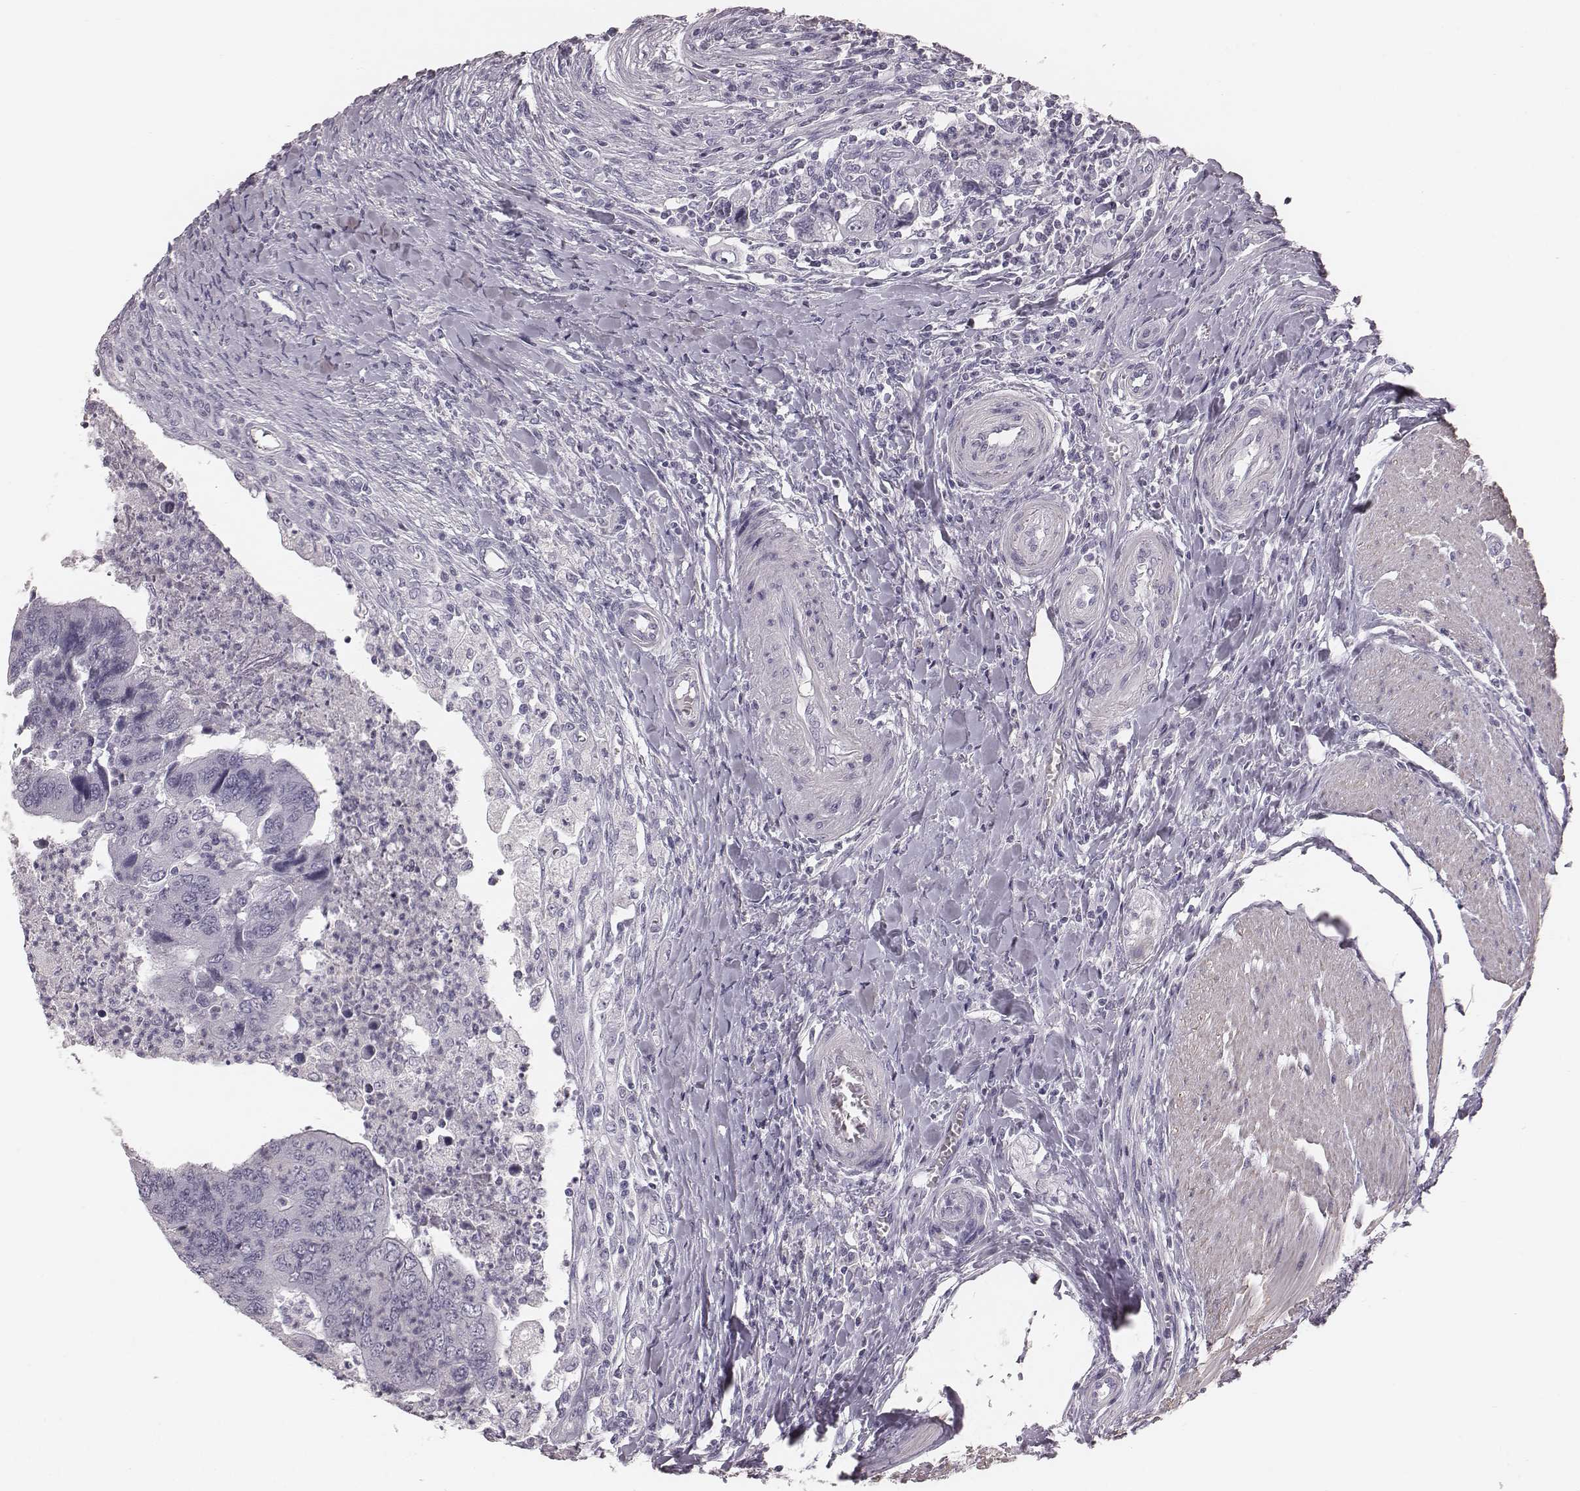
{"staining": {"intensity": "negative", "quantity": "none", "location": "none"}, "tissue": "colorectal cancer", "cell_type": "Tumor cells", "image_type": "cancer", "snomed": [{"axis": "morphology", "description": "Adenocarcinoma, NOS"}, {"axis": "topography", "description": "Colon"}], "caption": "This photomicrograph is of colorectal cancer stained with IHC to label a protein in brown with the nuclei are counter-stained blue. There is no positivity in tumor cells. (Immunohistochemistry, brightfield microscopy, high magnification).", "gene": "KRT74", "patient": {"sex": "female", "age": 67}}